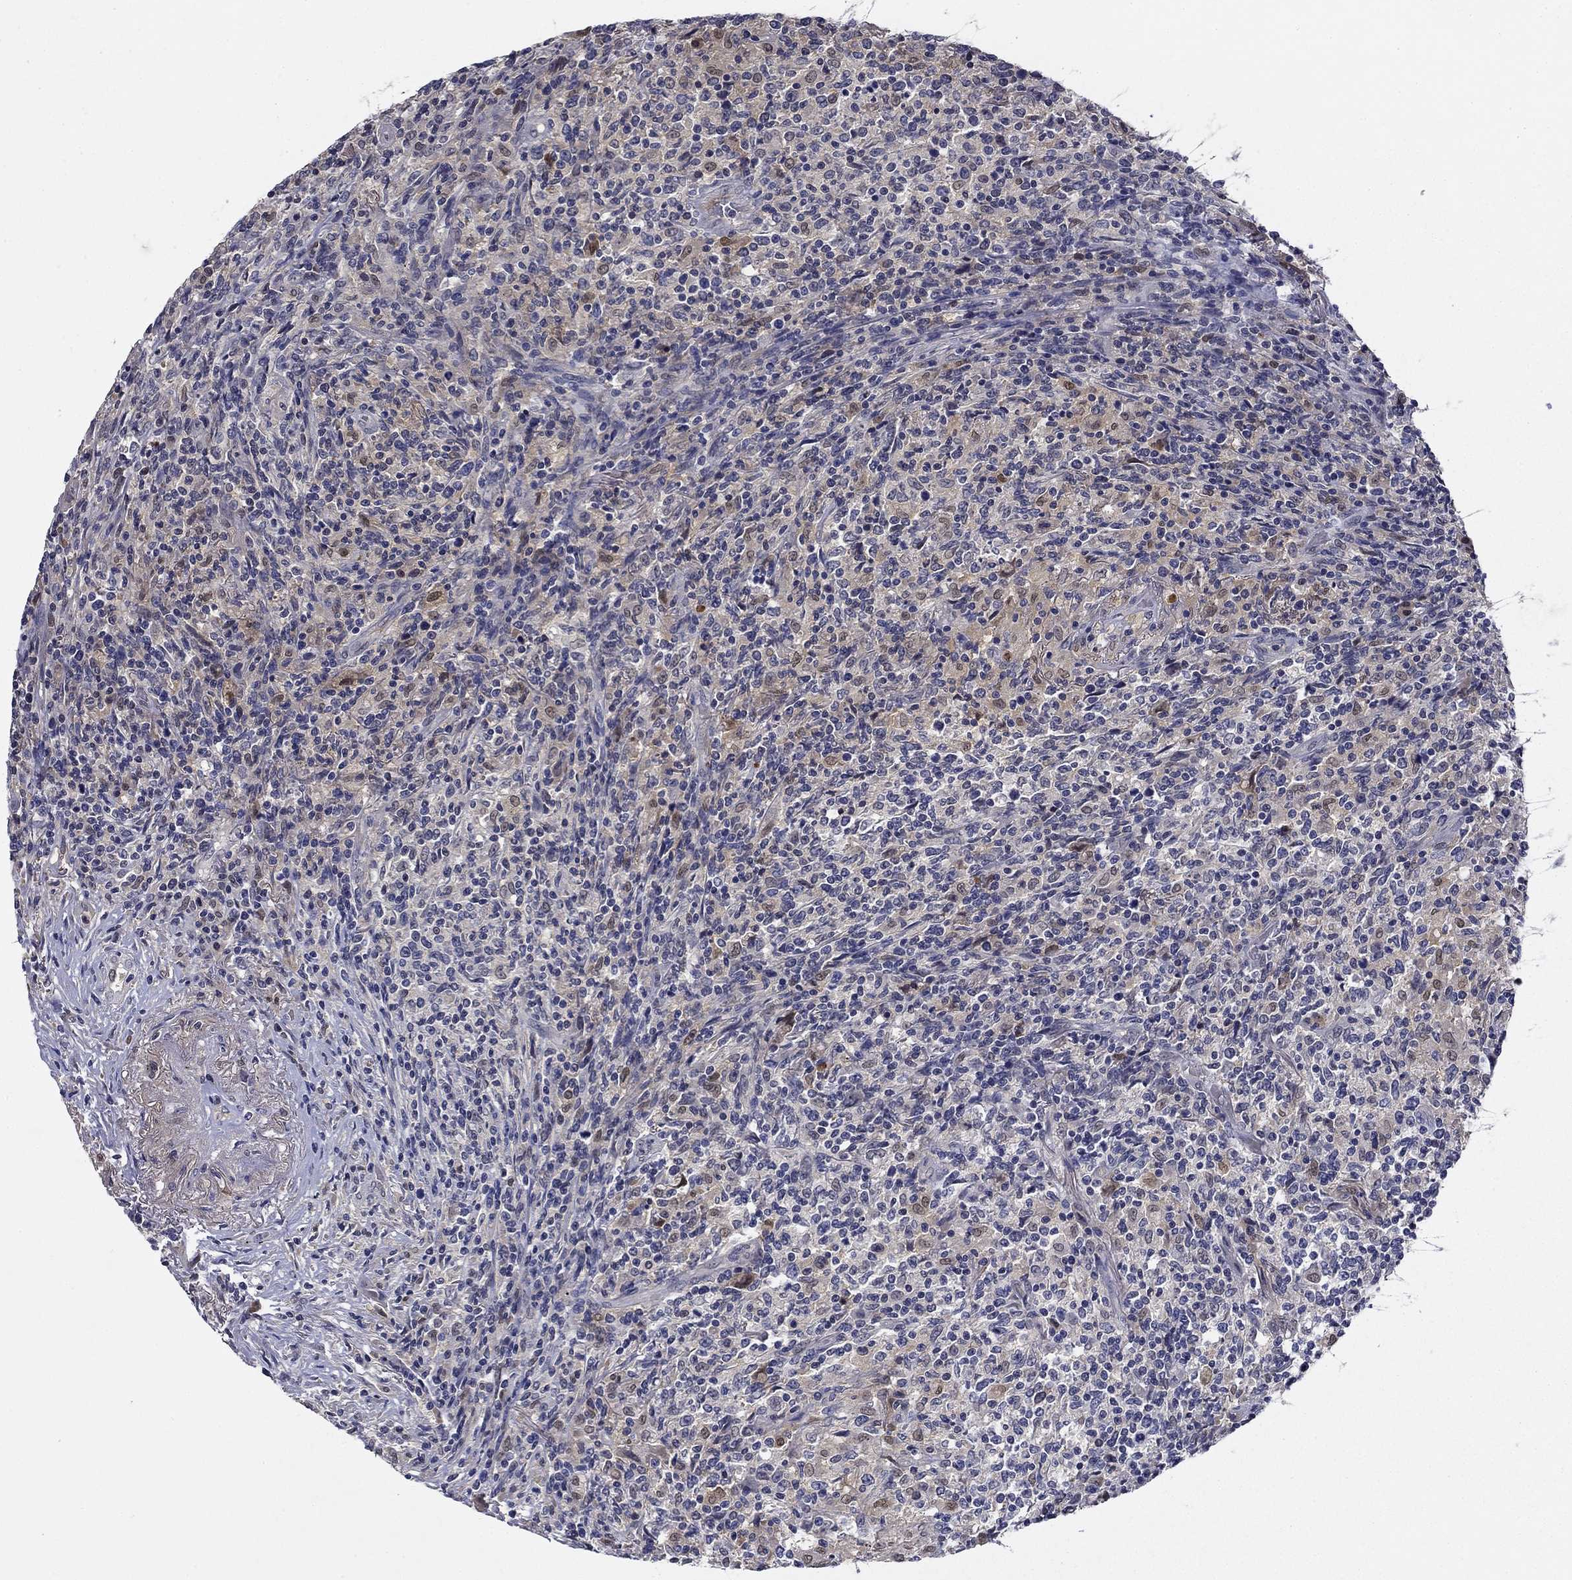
{"staining": {"intensity": "negative", "quantity": "none", "location": "none"}, "tissue": "lymphoma", "cell_type": "Tumor cells", "image_type": "cancer", "snomed": [{"axis": "morphology", "description": "Malignant lymphoma, non-Hodgkin's type, High grade"}, {"axis": "topography", "description": "Lung"}], "caption": "Micrograph shows no protein expression in tumor cells of high-grade malignant lymphoma, non-Hodgkin's type tissue.", "gene": "DDTL", "patient": {"sex": "male", "age": 79}}